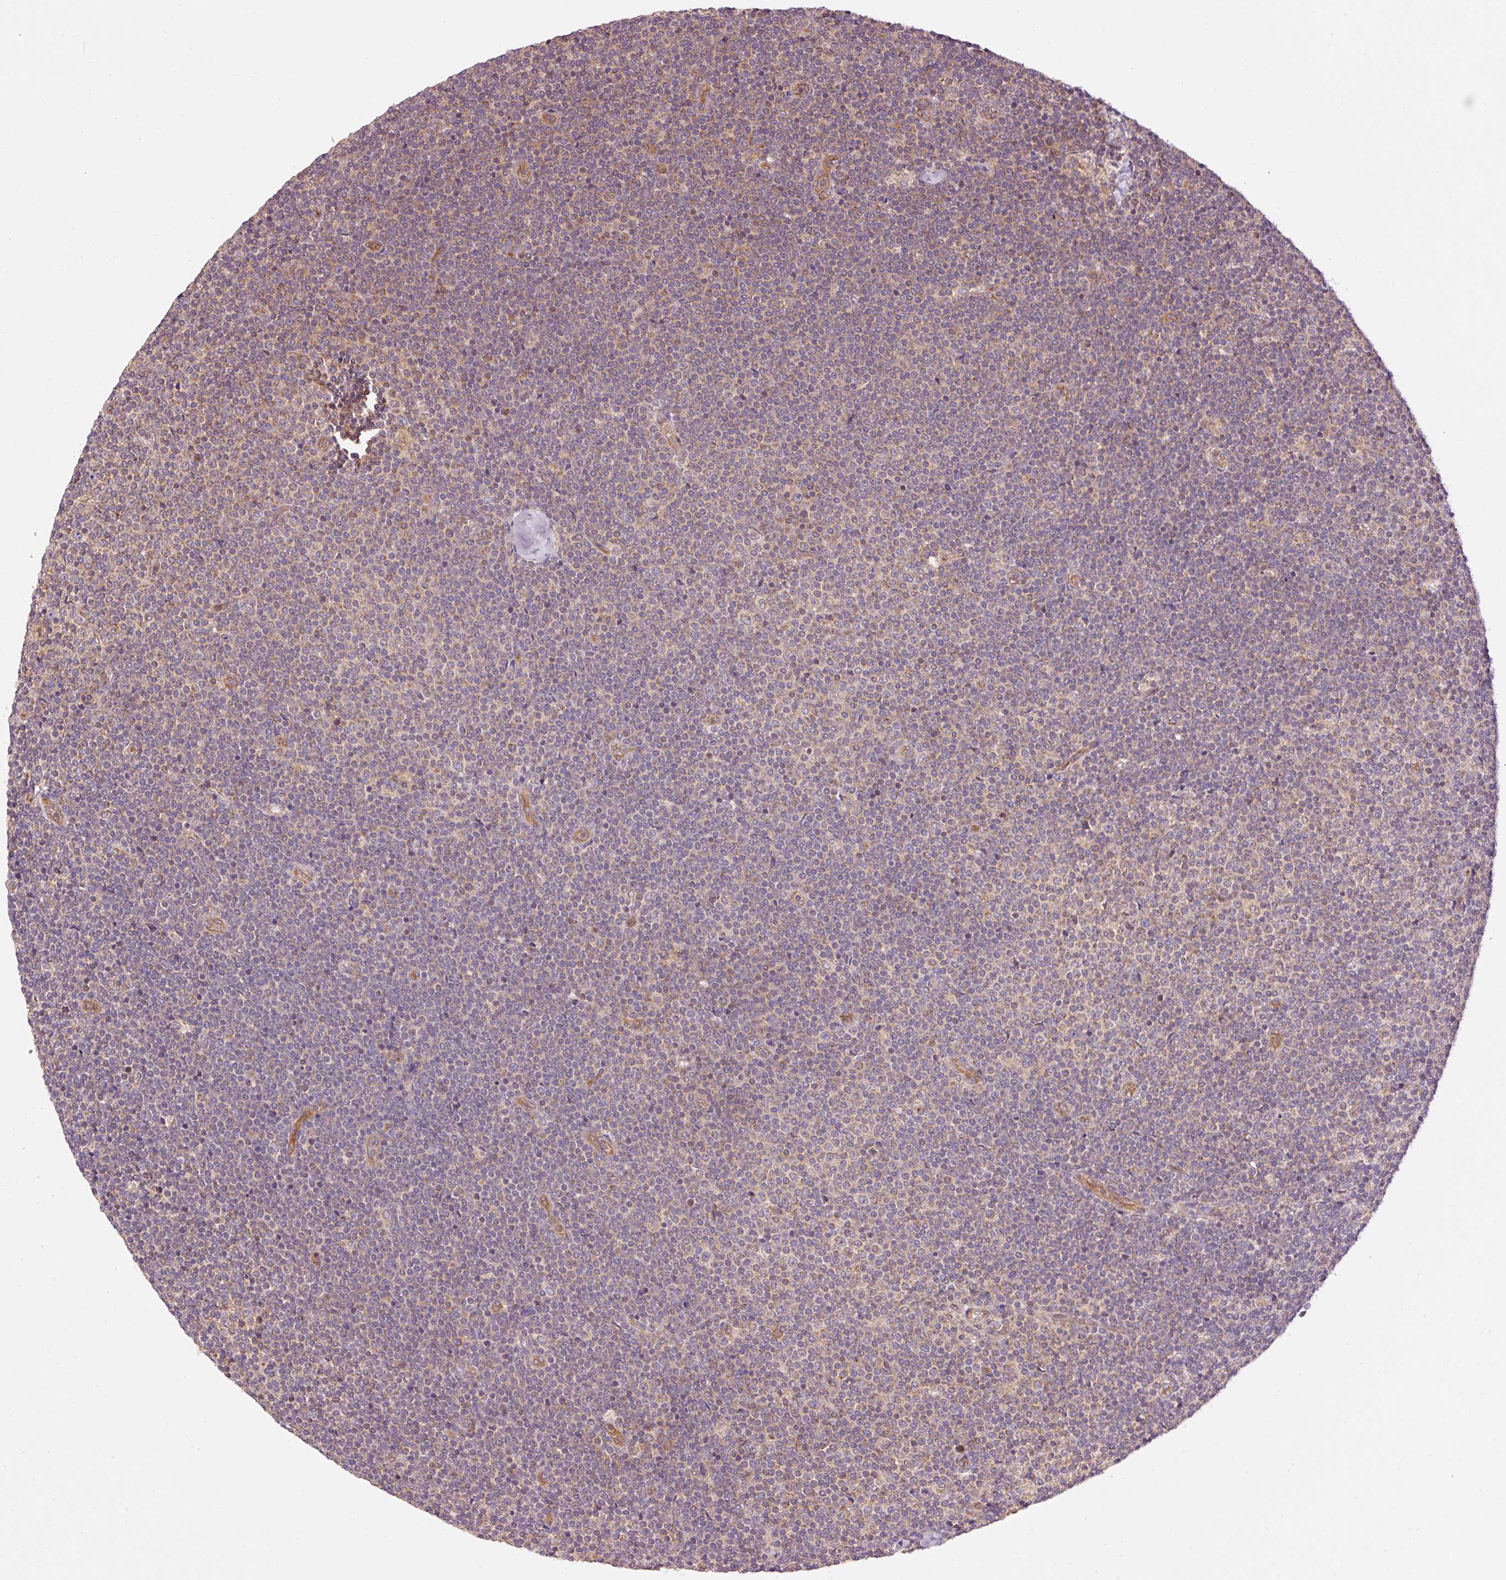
{"staining": {"intensity": "weak", "quantity": "<25%", "location": "cytoplasmic/membranous"}, "tissue": "lymphoma", "cell_type": "Tumor cells", "image_type": "cancer", "snomed": [{"axis": "morphology", "description": "Malignant lymphoma, non-Hodgkin's type, Low grade"}, {"axis": "topography", "description": "Lymph node"}], "caption": "Photomicrograph shows no protein staining in tumor cells of lymphoma tissue.", "gene": "ADCY4", "patient": {"sex": "male", "age": 48}}